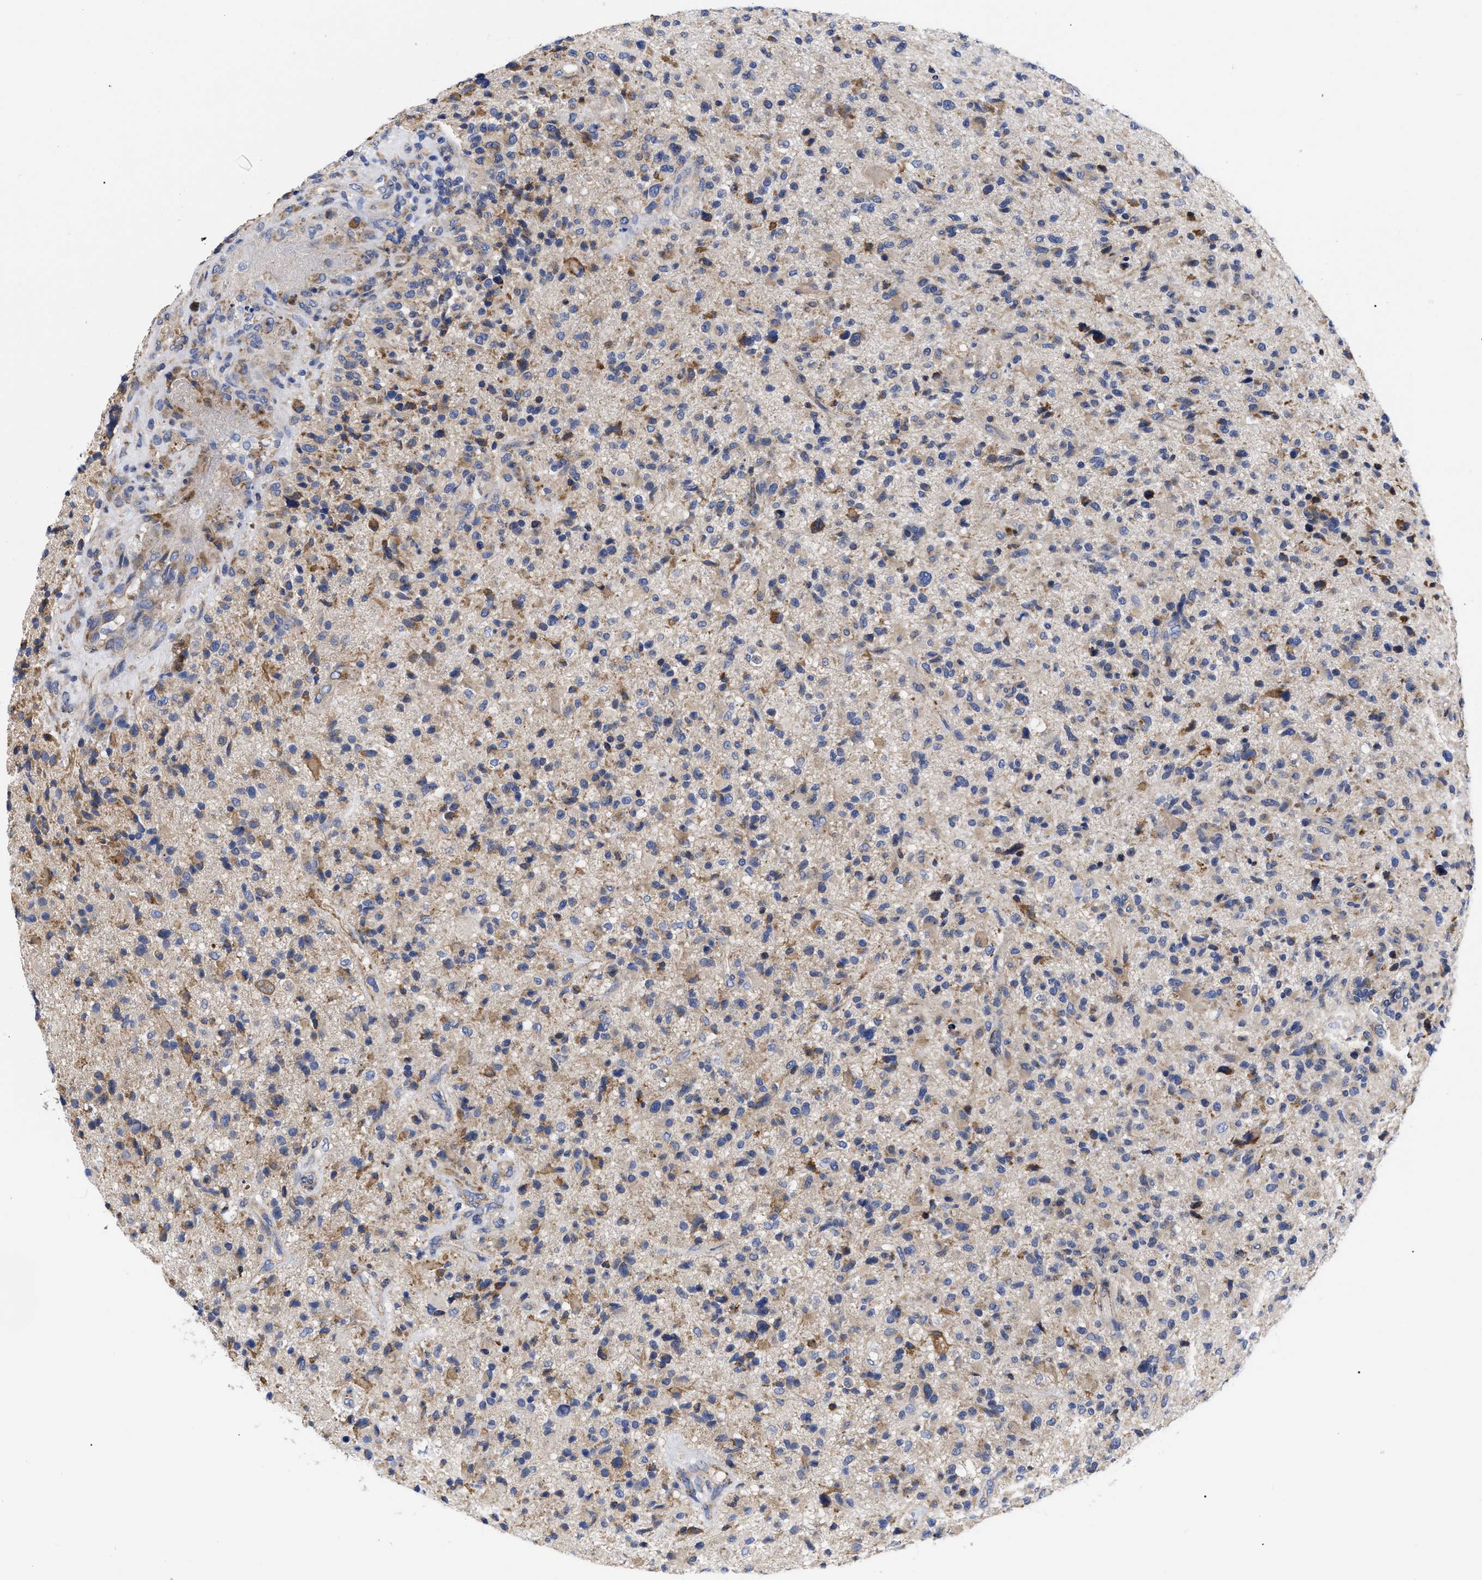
{"staining": {"intensity": "moderate", "quantity": "25%-75%", "location": "cytoplasmic/membranous"}, "tissue": "glioma", "cell_type": "Tumor cells", "image_type": "cancer", "snomed": [{"axis": "morphology", "description": "Glioma, malignant, High grade"}, {"axis": "topography", "description": "Brain"}], "caption": "About 25%-75% of tumor cells in malignant glioma (high-grade) show moderate cytoplasmic/membranous protein positivity as visualized by brown immunohistochemical staining.", "gene": "CFAP298", "patient": {"sex": "male", "age": 72}}